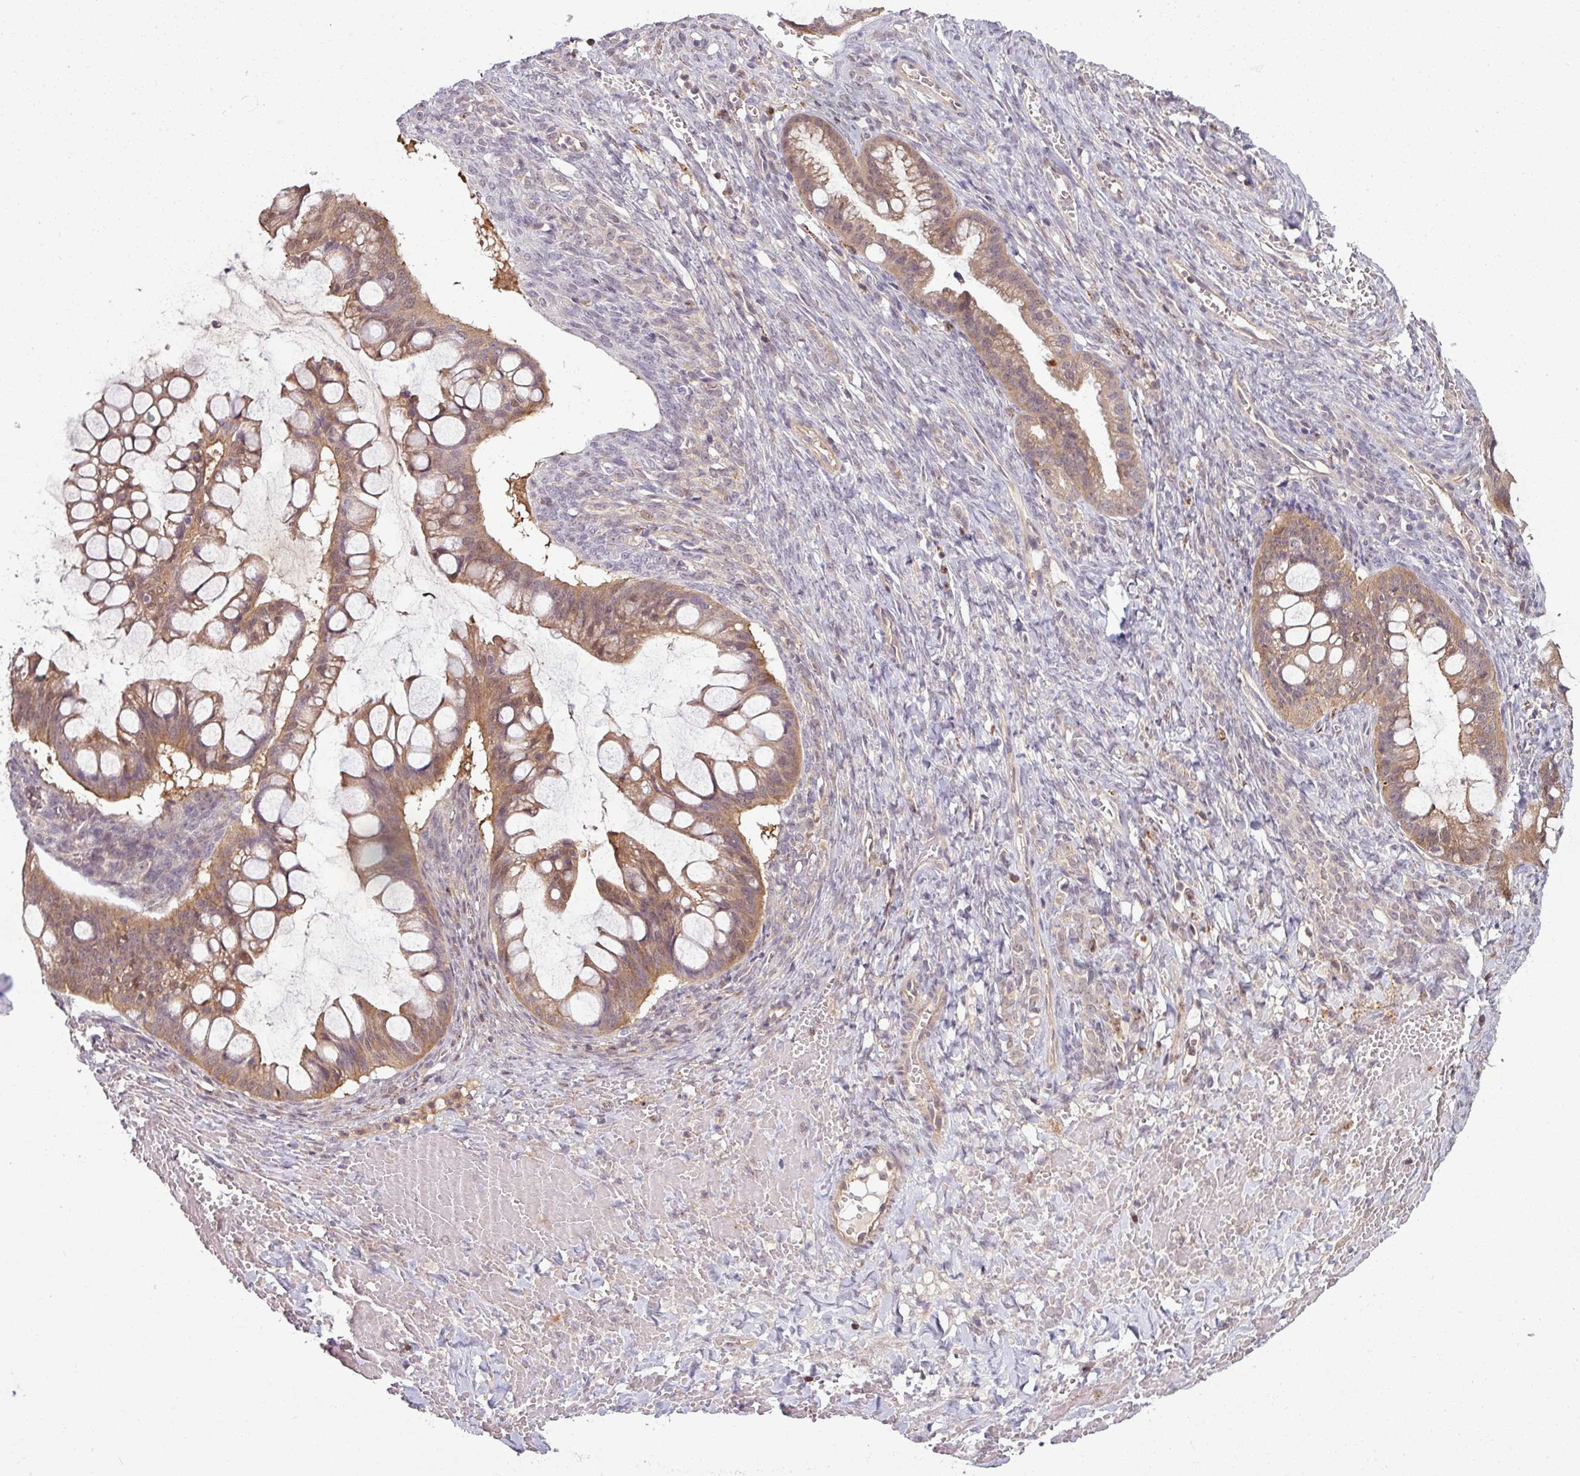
{"staining": {"intensity": "moderate", "quantity": ">75%", "location": "cytoplasmic/membranous"}, "tissue": "ovarian cancer", "cell_type": "Tumor cells", "image_type": "cancer", "snomed": [{"axis": "morphology", "description": "Cystadenocarcinoma, mucinous, NOS"}, {"axis": "topography", "description": "Ovary"}], "caption": "Mucinous cystadenocarcinoma (ovarian) stained with DAB immunohistochemistry exhibits medium levels of moderate cytoplasmic/membranous staining in about >75% of tumor cells. (Stains: DAB (3,3'-diaminobenzidine) in brown, nuclei in blue, Microscopy: brightfield microscopy at high magnification).", "gene": "TUSC3", "patient": {"sex": "female", "age": 73}}